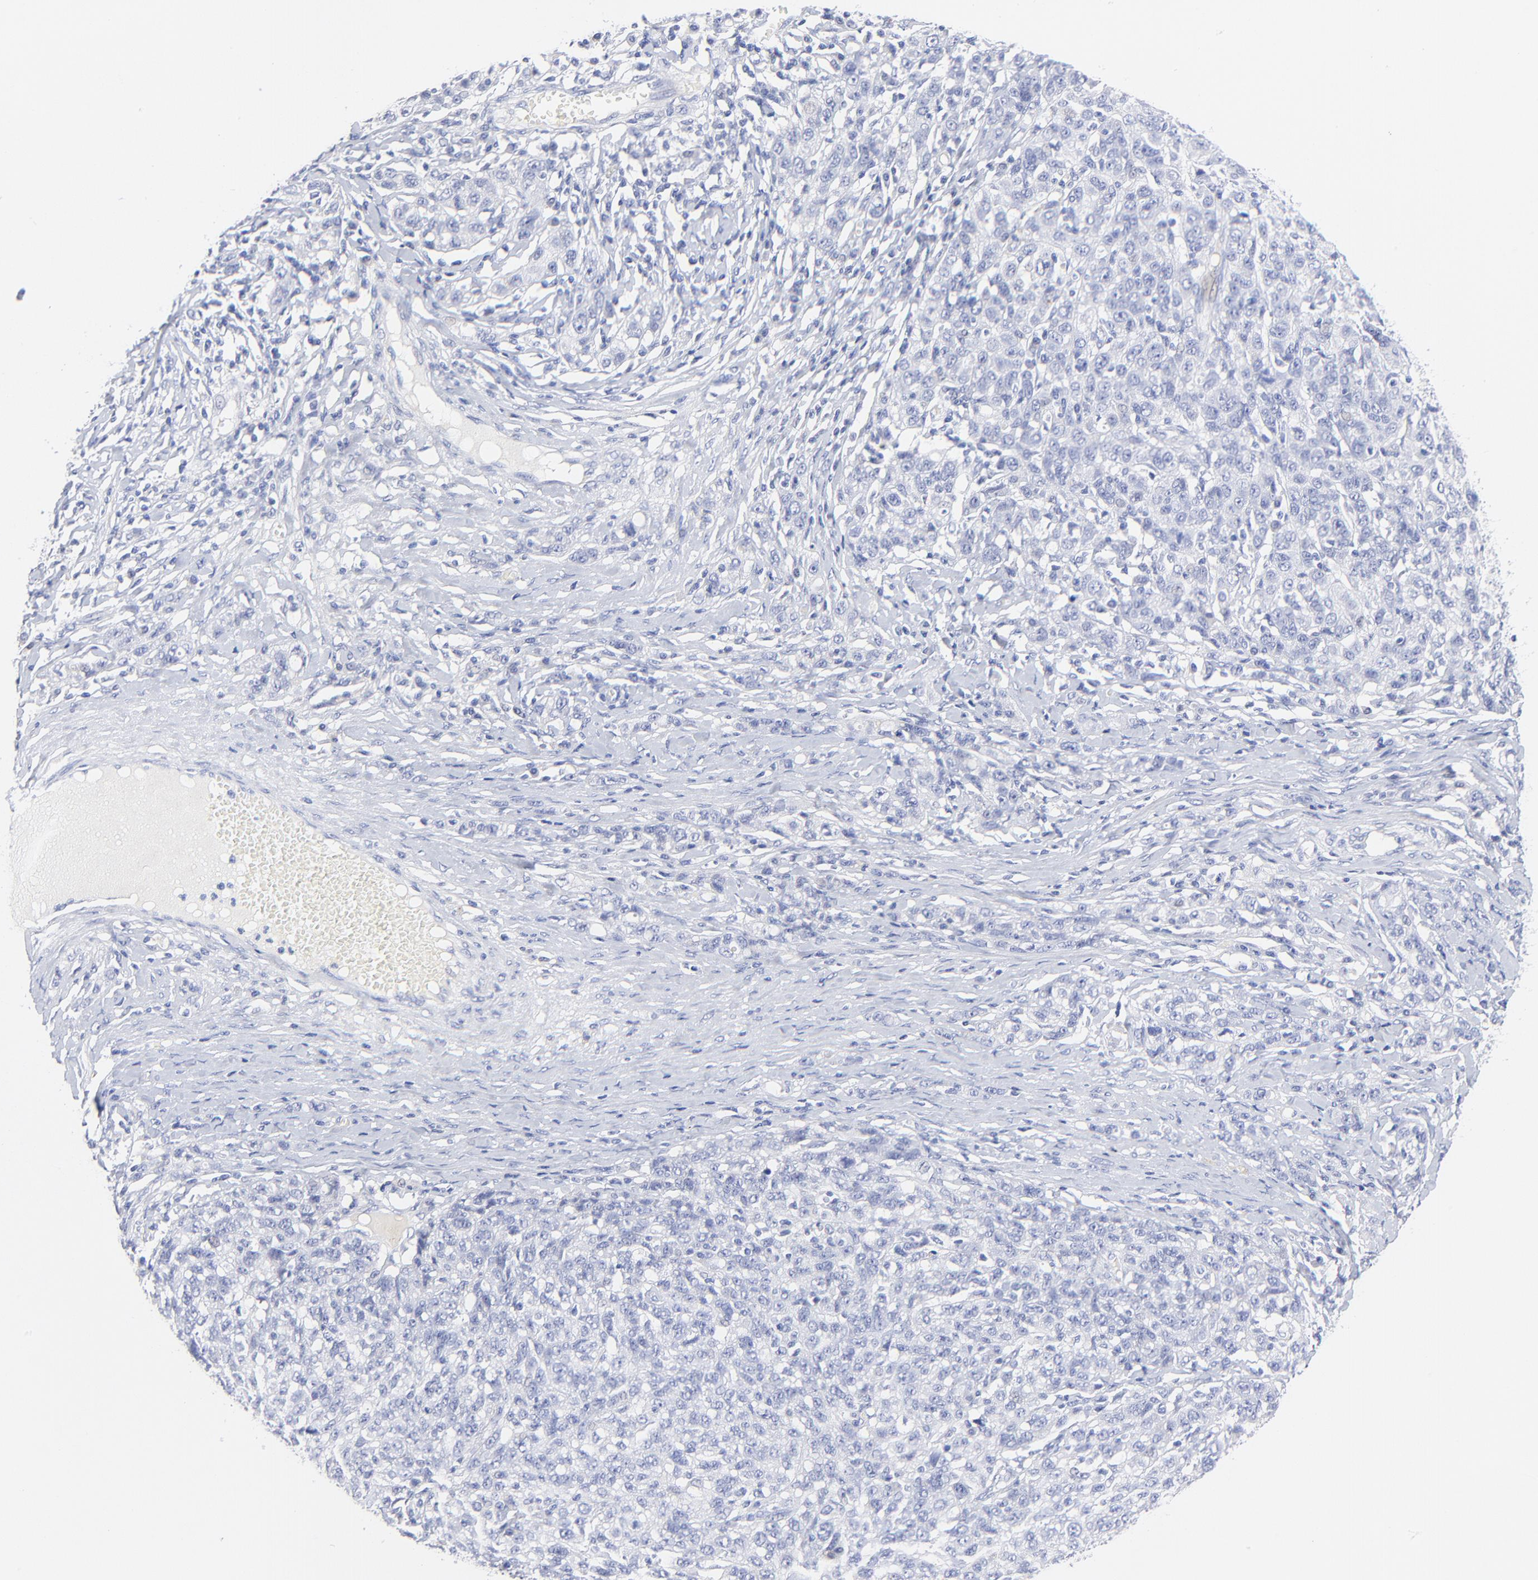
{"staining": {"intensity": "negative", "quantity": "none", "location": "none"}, "tissue": "ovarian cancer", "cell_type": "Tumor cells", "image_type": "cancer", "snomed": [{"axis": "morphology", "description": "Cystadenocarcinoma, serous, NOS"}, {"axis": "topography", "description": "Ovary"}], "caption": "DAB immunohistochemical staining of serous cystadenocarcinoma (ovarian) demonstrates no significant positivity in tumor cells.", "gene": "SULT4A1", "patient": {"sex": "female", "age": 71}}